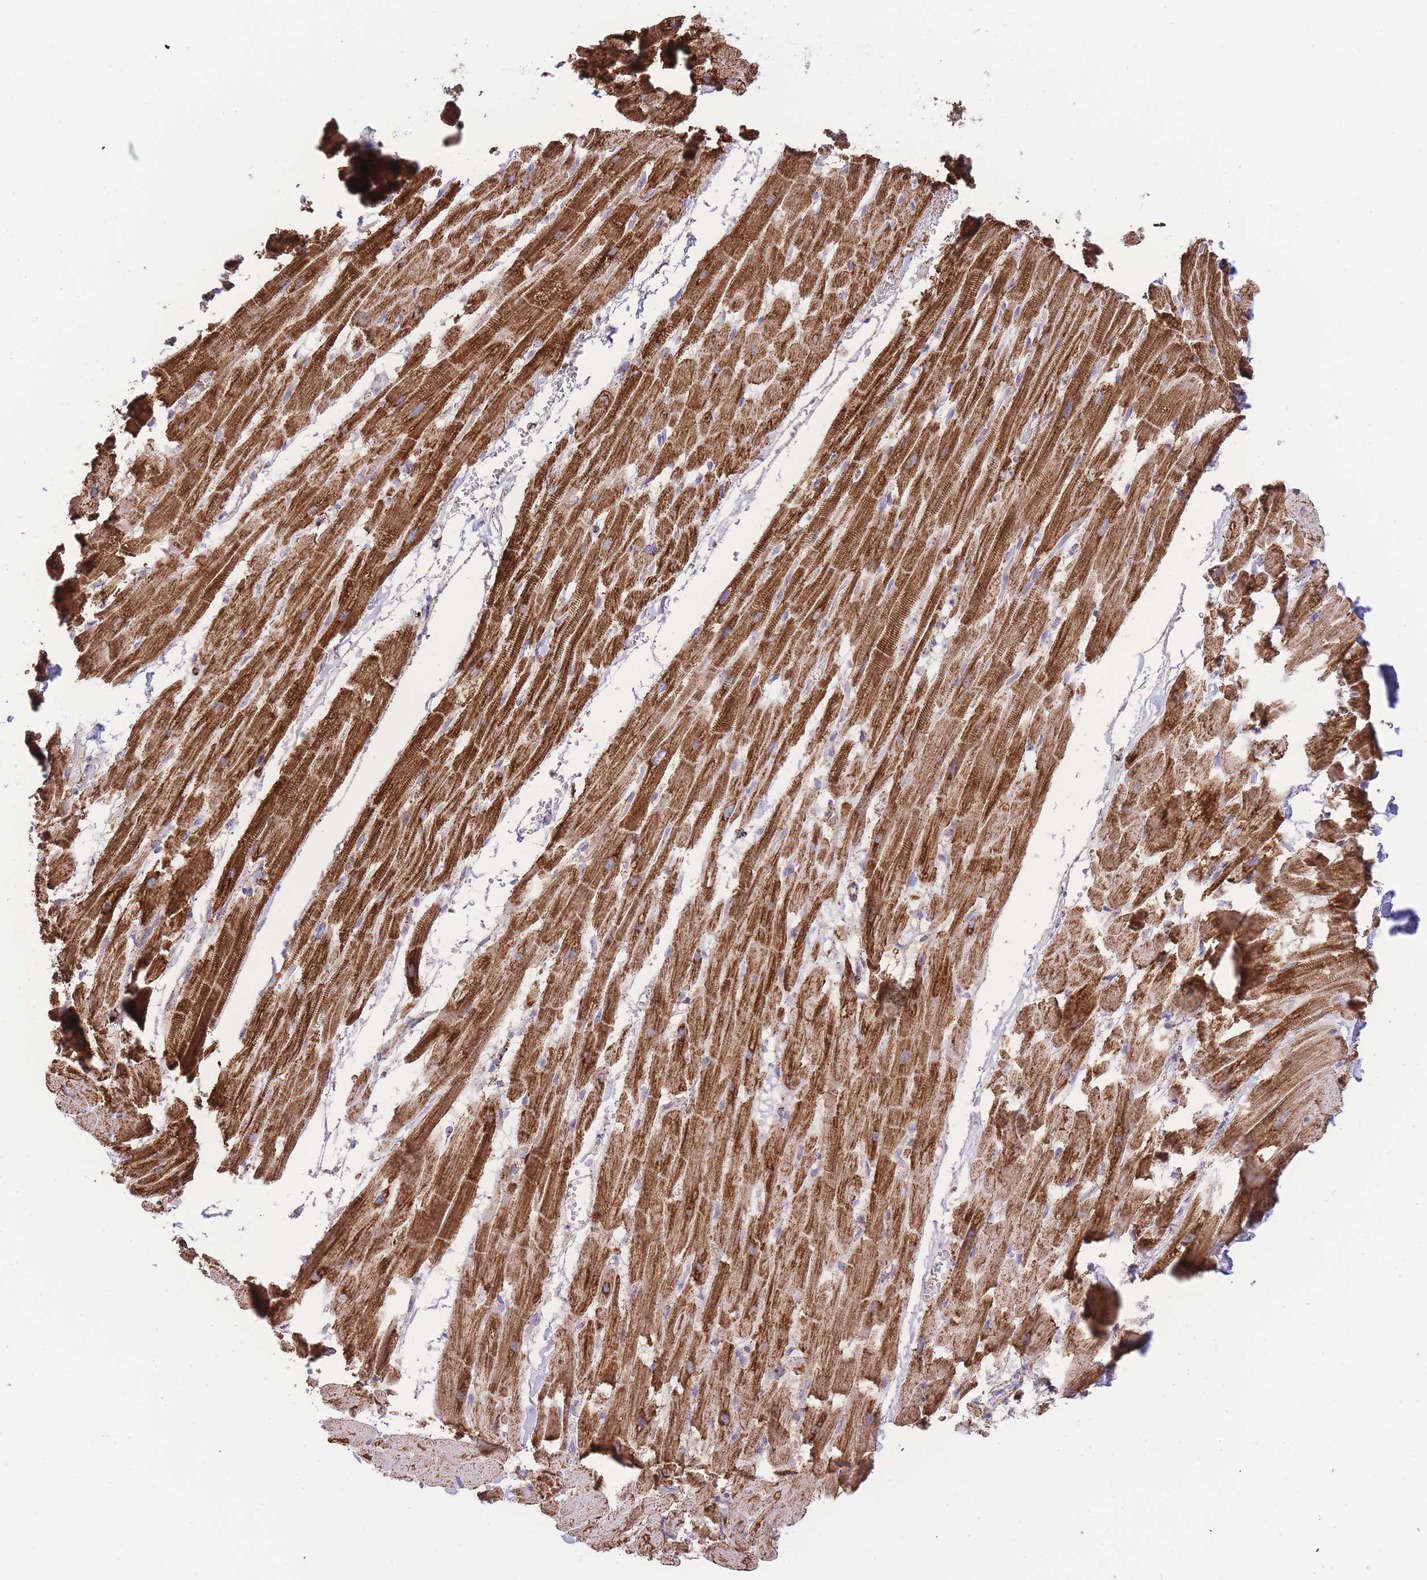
{"staining": {"intensity": "strong", "quantity": ">75%", "location": "cytoplasmic/membranous"}, "tissue": "heart muscle", "cell_type": "Cardiomyocytes", "image_type": "normal", "snomed": [{"axis": "morphology", "description": "Normal tissue, NOS"}, {"axis": "topography", "description": "Heart"}], "caption": "Heart muscle stained with a brown dye shows strong cytoplasmic/membranous positive expression in about >75% of cardiomyocytes.", "gene": "GSTM1", "patient": {"sex": "male", "age": 37}}